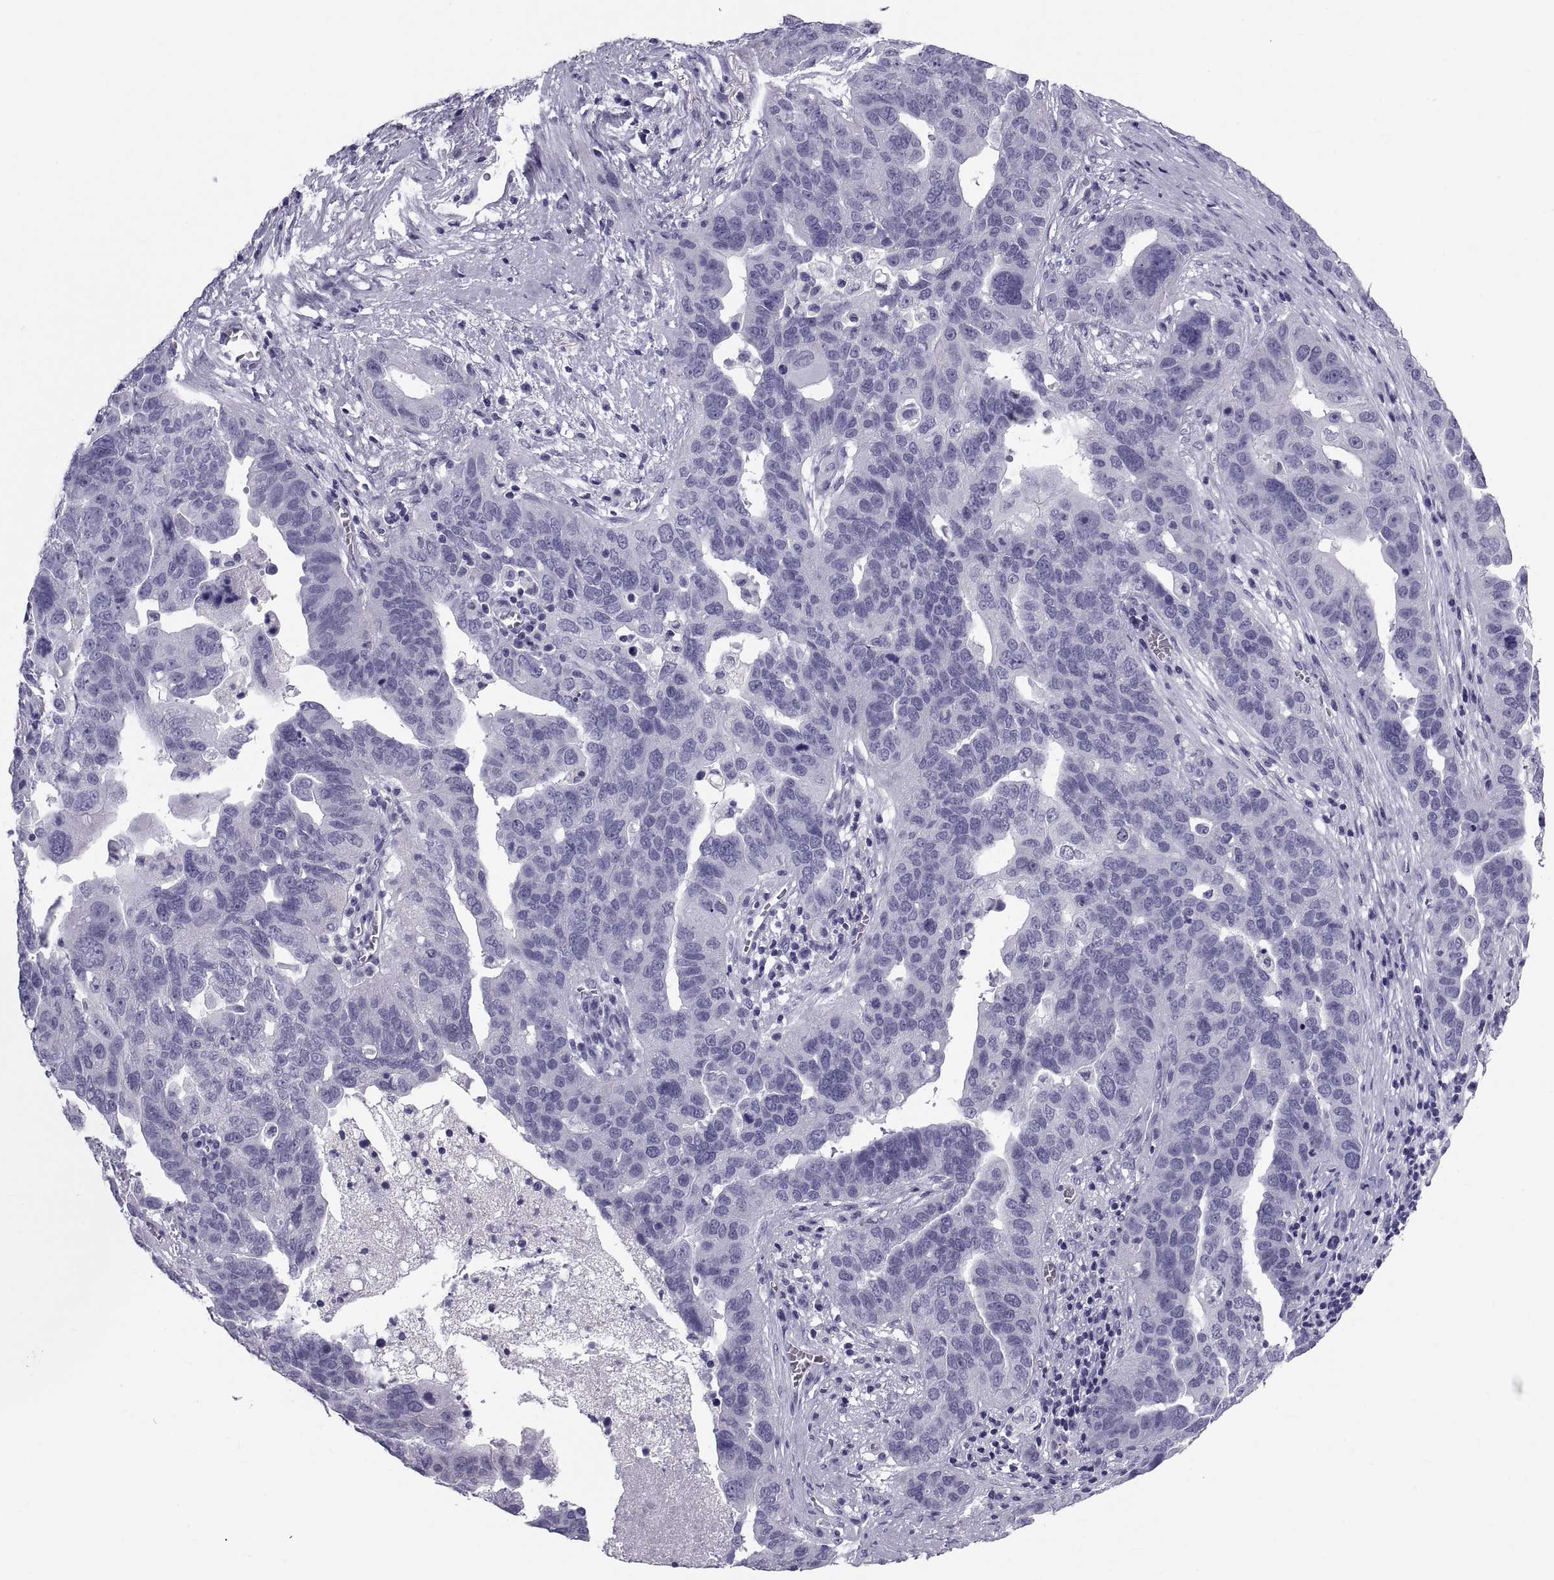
{"staining": {"intensity": "negative", "quantity": "none", "location": "none"}, "tissue": "ovarian cancer", "cell_type": "Tumor cells", "image_type": "cancer", "snomed": [{"axis": "morphology", "description": "Carcinoma, endometroid"}, {"axis": "topography", "description": "Soft tissue"}, {"axis": "topography", "description": "Ovary"}], "caption": "Immunohistochemical staining of human endometroid carcinoma (ovarian) displays no significant staining in tumor cells.", "gene": "DEFB129", "patient": {"sex": "female", "age": 52}}